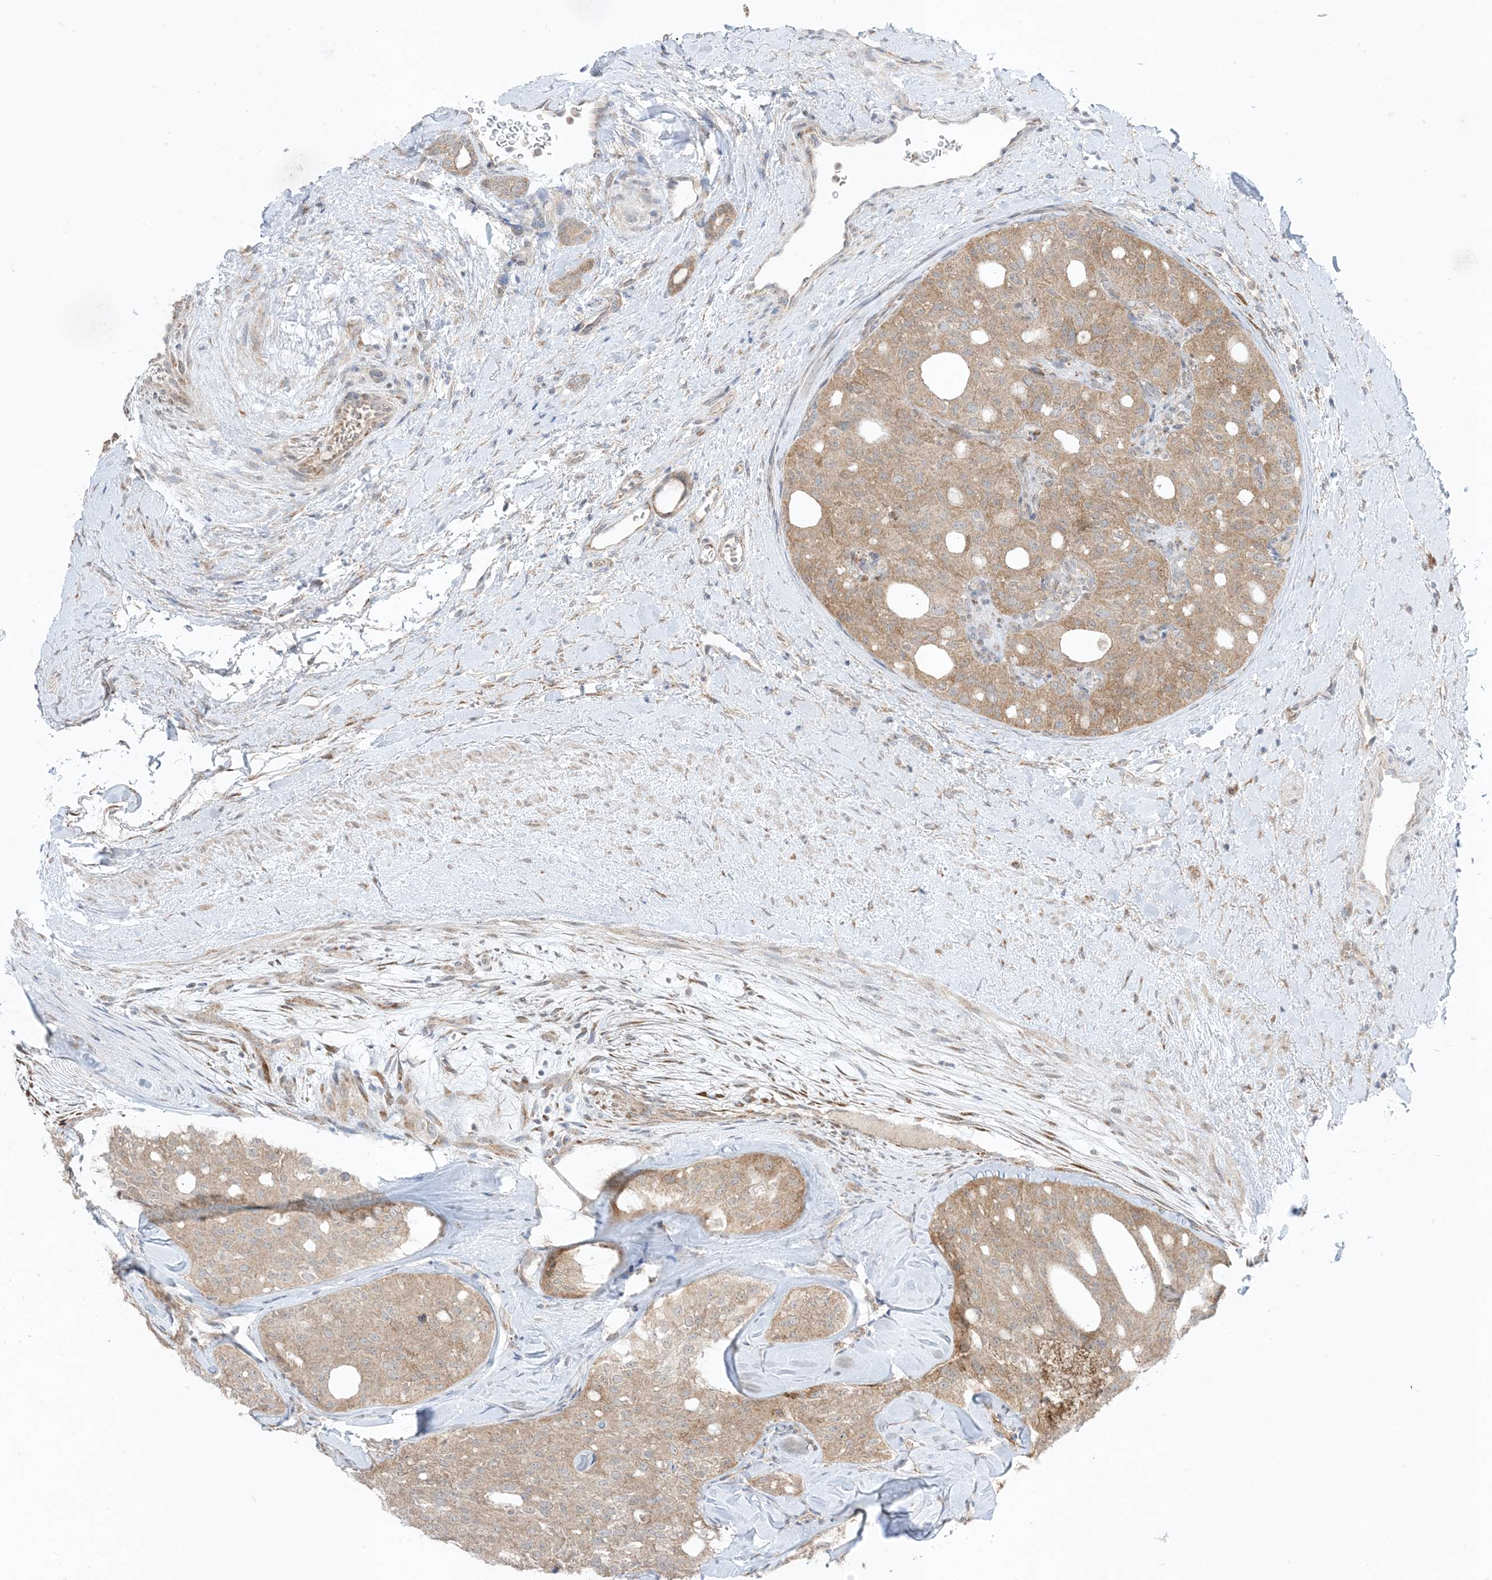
{"staining": {"intensity": "weak", "quantity": ">75%", "location": "cytoplasmic/membranous"}, "tissue": "thyroid cancer", "cell_type": "Tumor cells", "image_type": "cancer", "snomed": [{"axis": "morphology", "description": "Follicular adenoma carcinoma, NOS"}, {"axis": "topography", "description": "Thyroid gland"}], "caption": "Thyroid cancer (follicular adenoma carcinoma) stained for a protein (brown) demonstrates weak cytoplasmic/membranous positive expression in about >75% of tumor cells.", "gene": "ODC1", "patient": {"sex": "male", "age": 75}}